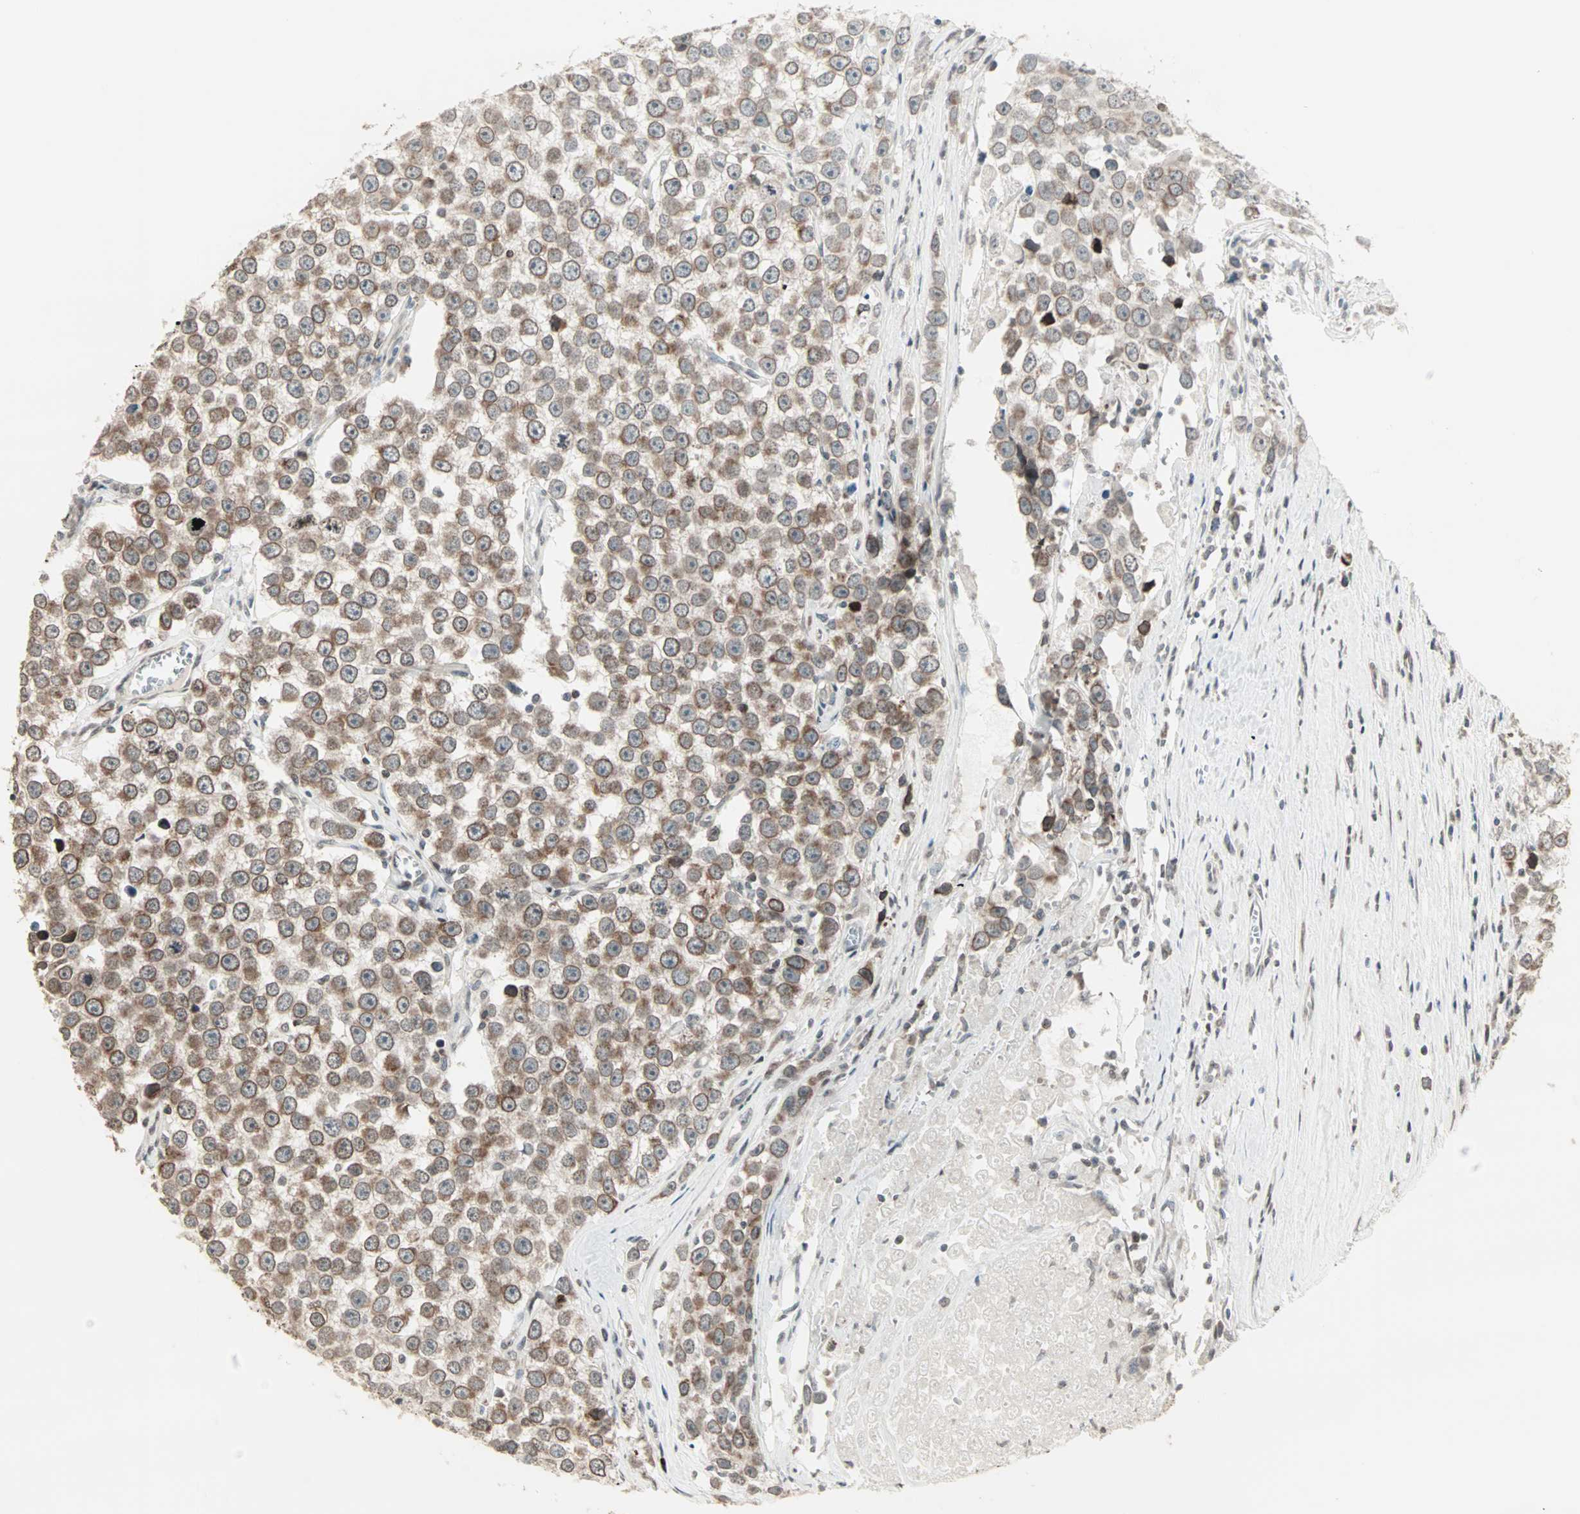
{"staining": {"intensity": "moderate", "quantity": ">75%", "location": "cytoplasmic/membranous,nuclear"}, "tissue": "testis cancer", "cell_type": "Tumor cells", "image_type": "cancer", "snomed": [{"axis": "morphology", "description": "Seminoma, NOS"}, {"axis": "morphology", "description": "Carcinoma, Embryonal, NOS"}, {"axis": "topography", "description": "Testis"}], "caption": "A micrograph of embryonal carcinoma (testis) stained for a protein exhibits moderate cytoplasmic/membranous and nuclear brown staining in tumor cells.", "gene": "CBLC", "patient": {"sex": "male", "age": 52}}